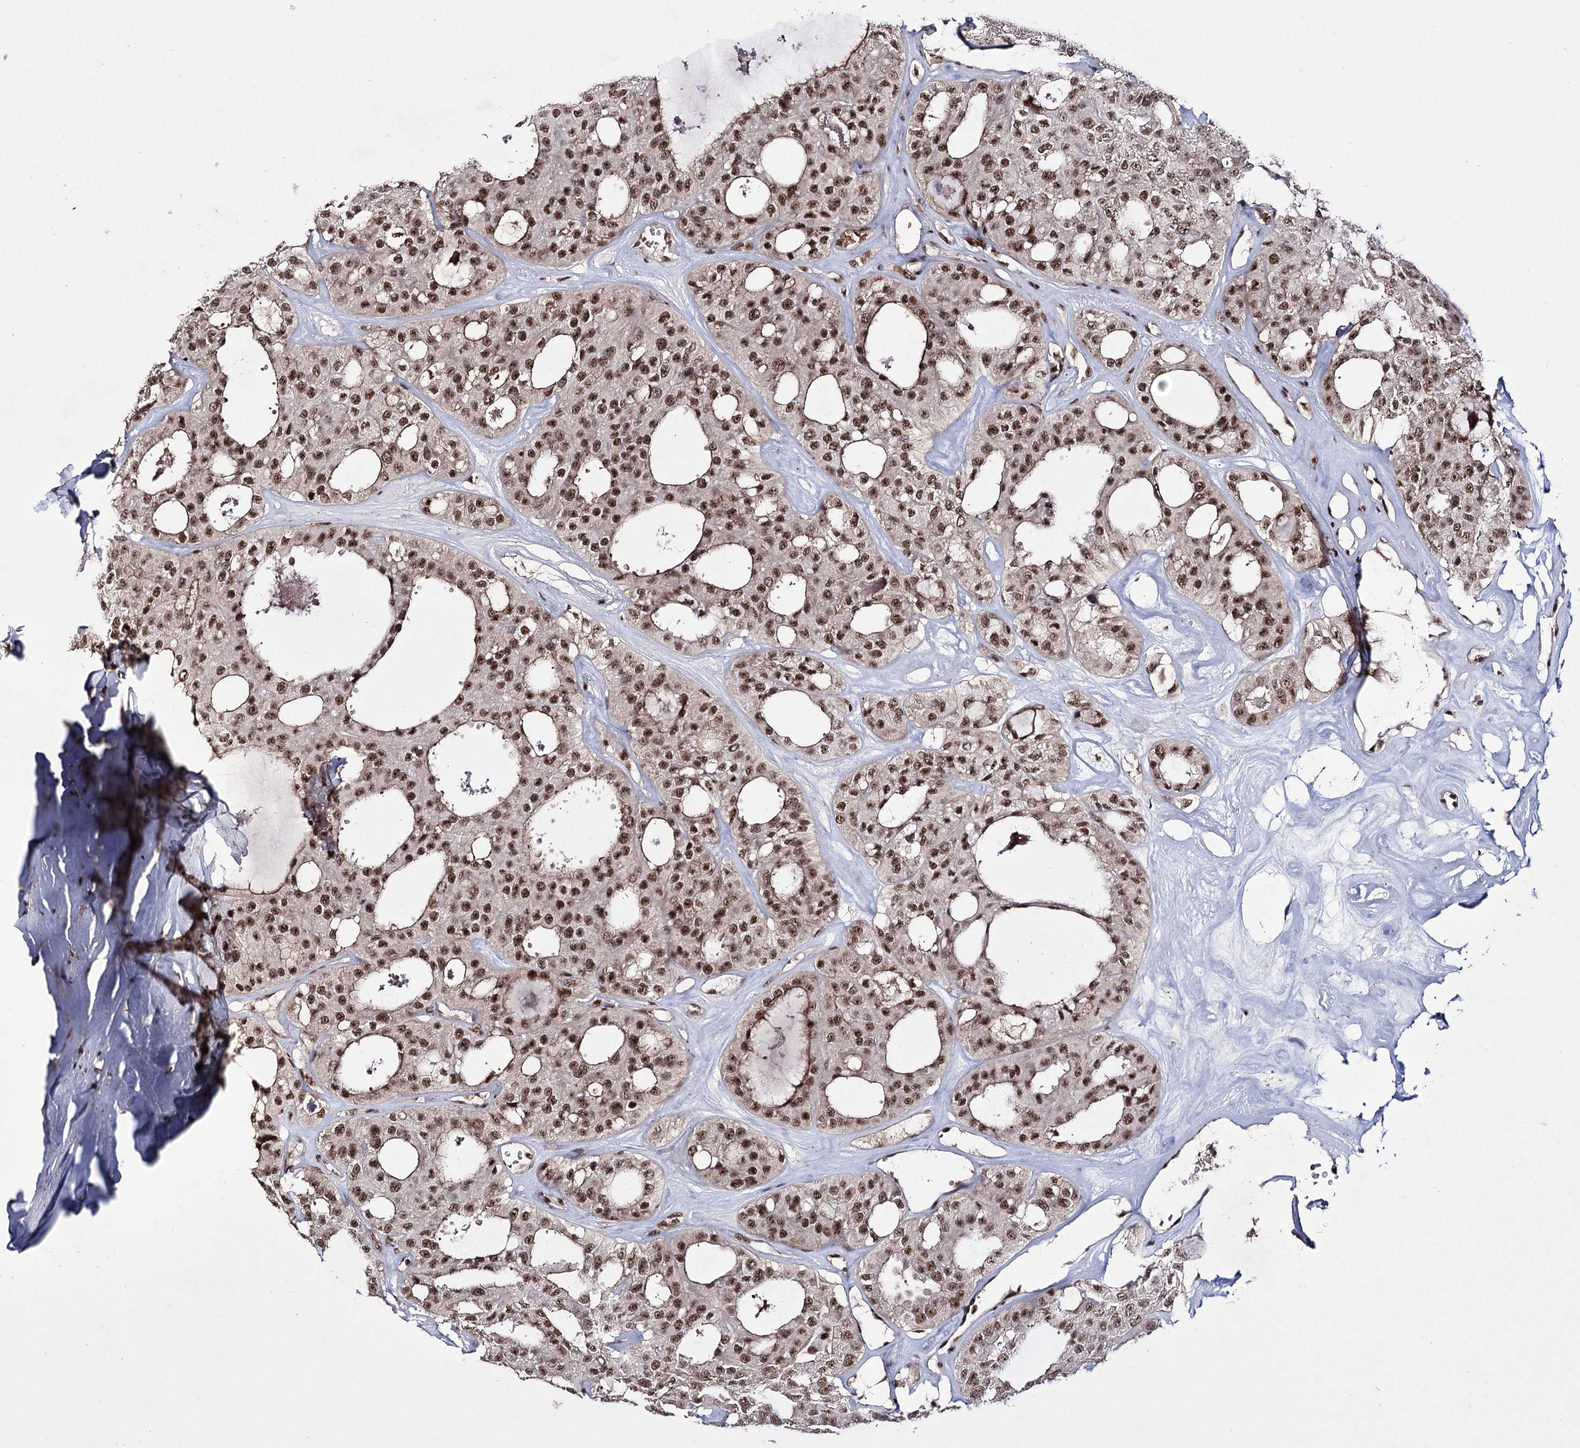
{"staining": {"intensity": "strong", "quantity": ">75%", "location": "nuclear"}, "tissue": "thyroid cancer", "cell_type": "Tumor cells", "image_type": "cancer", "snomed": [{"axis": "morphology", "description": "Follicular adenoma carcinoma, NOS"}, {"axis": "topography", "description": "Thyroid gland"}], "caption": "DAB immunohistochemical staining of human follicular adenoma carcinoma (thyroid) demonstrates strong nuclear protein positivity in about >75% of tumor cells.", "gene": "PRPF40A", "patient": {"sex": "male", "age": 75}}